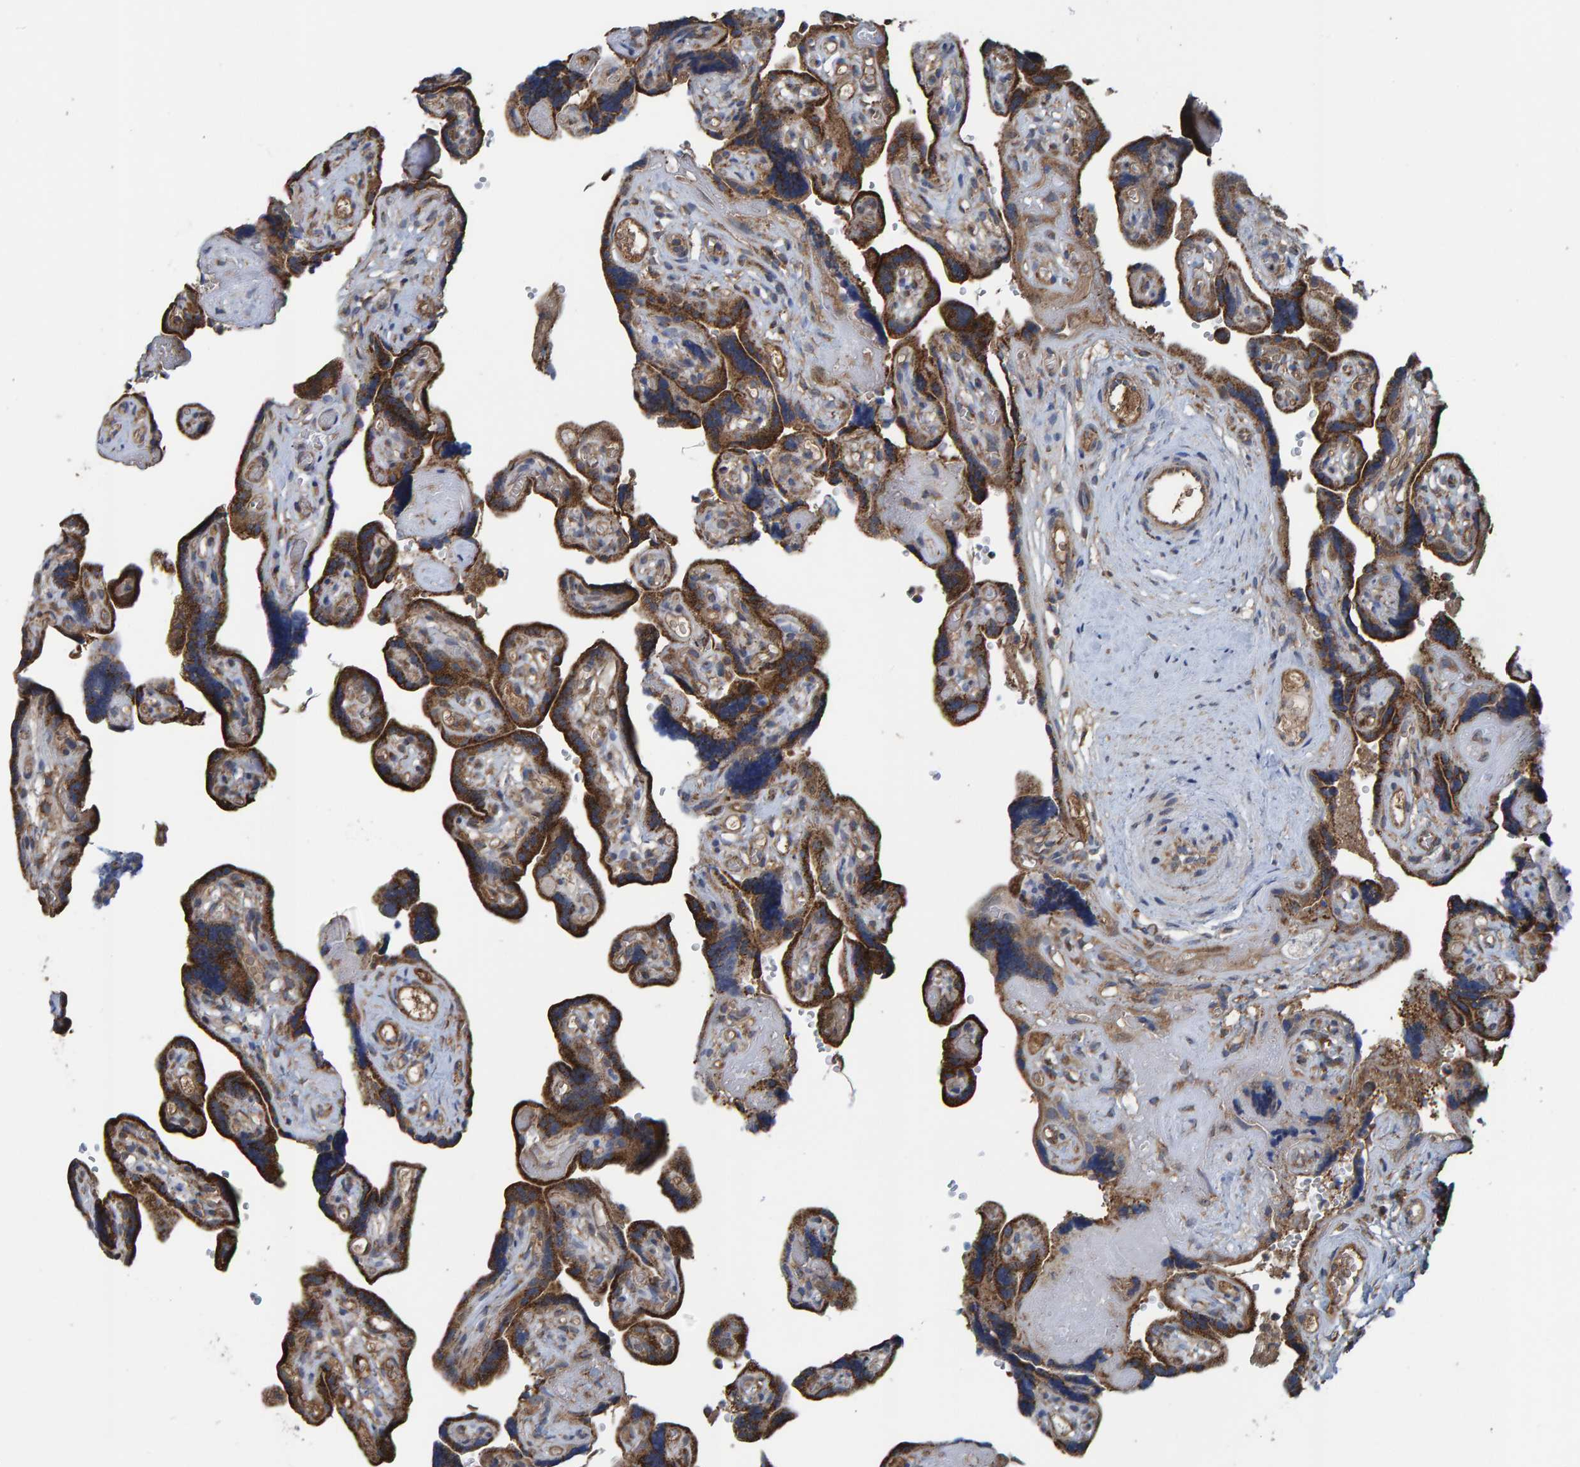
{"staining": {"intensity": "strong", "quantity": ">75%", "location": "cytoplasmic/membranous"}, "tissue": "placenta", "cell_type": "Trophoblastic cells", "image_type": "normal", "snomed": [{"axis": "morphology", "description": "Normal tissue, NOS"}, {"axis": "topography", "description": "Placenta"}], "caption": "Human placenta stained for a protein (brown) reveals strong cytoplasmic/membranous positive staining in about >75% of trophoblastic cells.", "gene": "LRSAM1", "patient": {"sex": "female", "age": 30}}